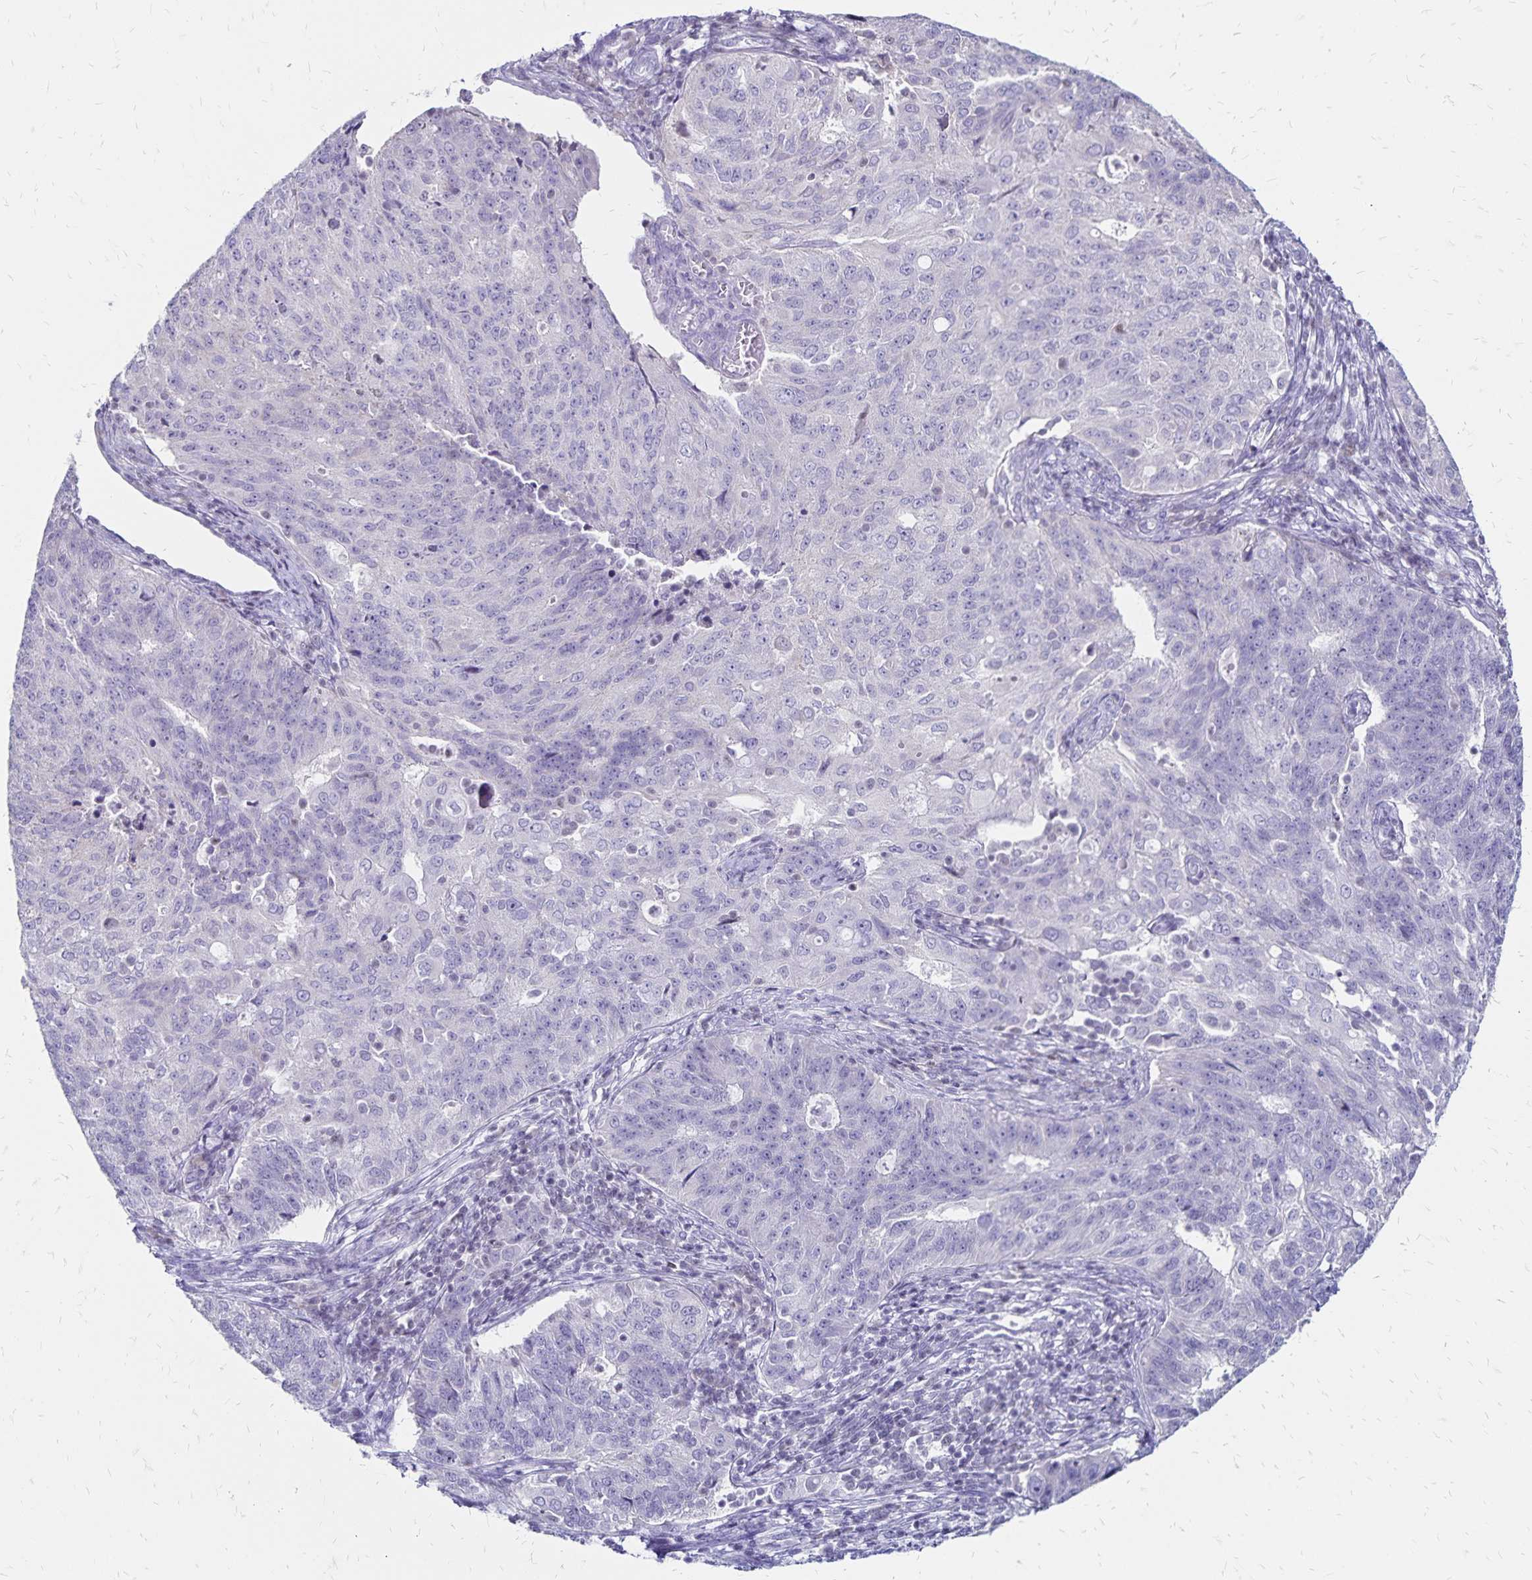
{"staining": {"intensity": "negative", "quantity": "none", "location": "none"}, "tissue": "endometrial cancer", "cell_type": "Tumor cells", "image_type": "cancer", "snomed": [{"axis": "morphology", "description": "Adenocarcinoma, NOS"}, {"axis": "topography", "description": "Endometrium"}], "caption": "The image reveals no significant staining in tumor cells of endometrial cancer. Nuclei are stained in blue.", "gene": "IKZF1", "patient": {"sex": "female", "age": 43}}